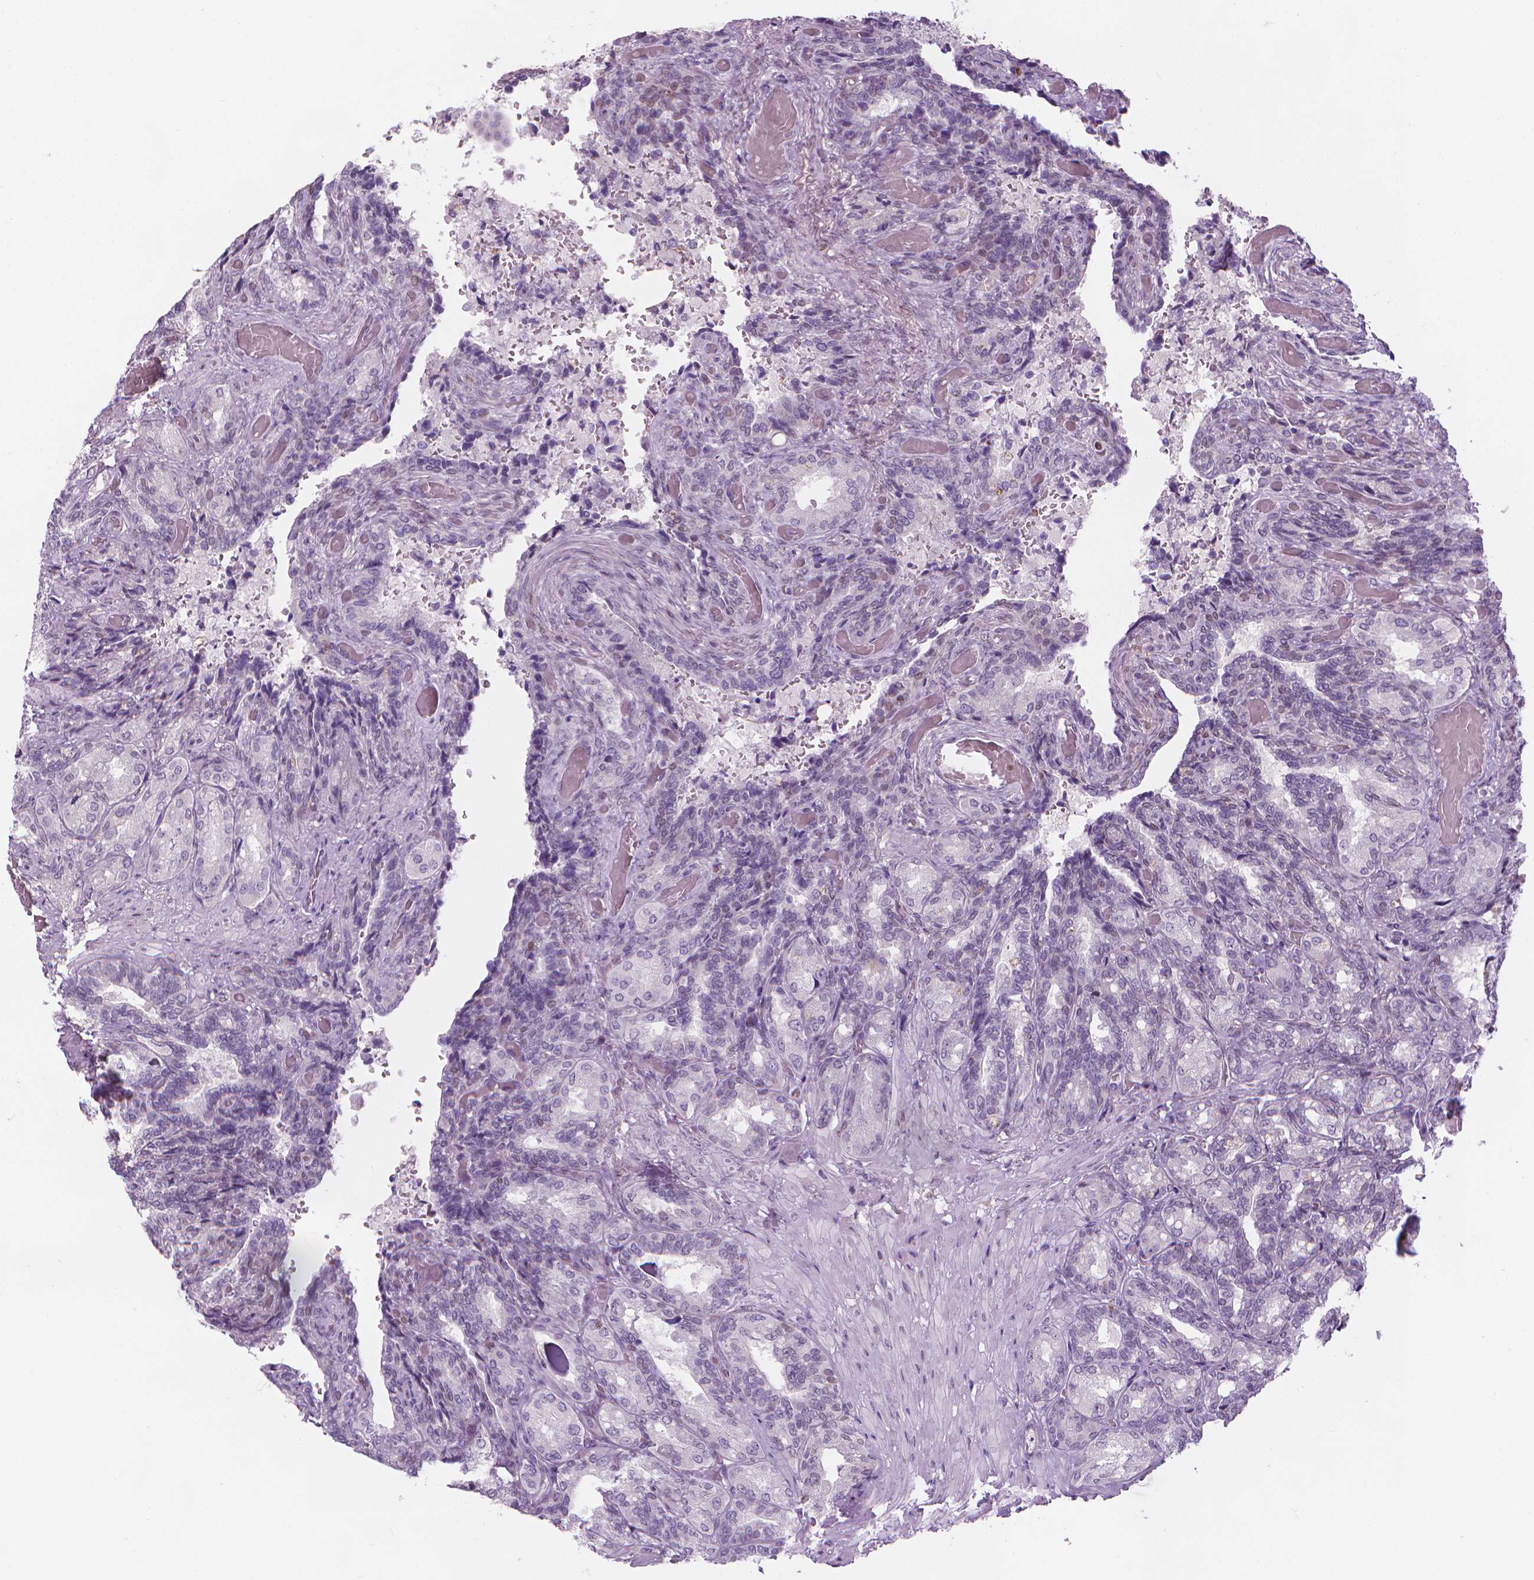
{"staining": {"intensity": "negative", "quantity": "none", "location": "none"}, "tissue": "seminal vesicle", "cell_type": "Glandular cells", "image_type": "normal", "snomed": [{"axis": "morphology", "description": "Normal tissue, NOS"}, {"axis": "topography", "description": "Seminal veicle"}], "caption": "This photomicrograph is of normal seminal vesicle stained with immunohistochemistry (IHC) to label a protein in brown with the nuclei are counter-stained blue. There is no staining in glandular cells. (Immunohistochemistry (ihc), brightfield microscopy, high magnification).", "gene": "CDKN1C", "patient": {"sex": "male", "age": 68}}